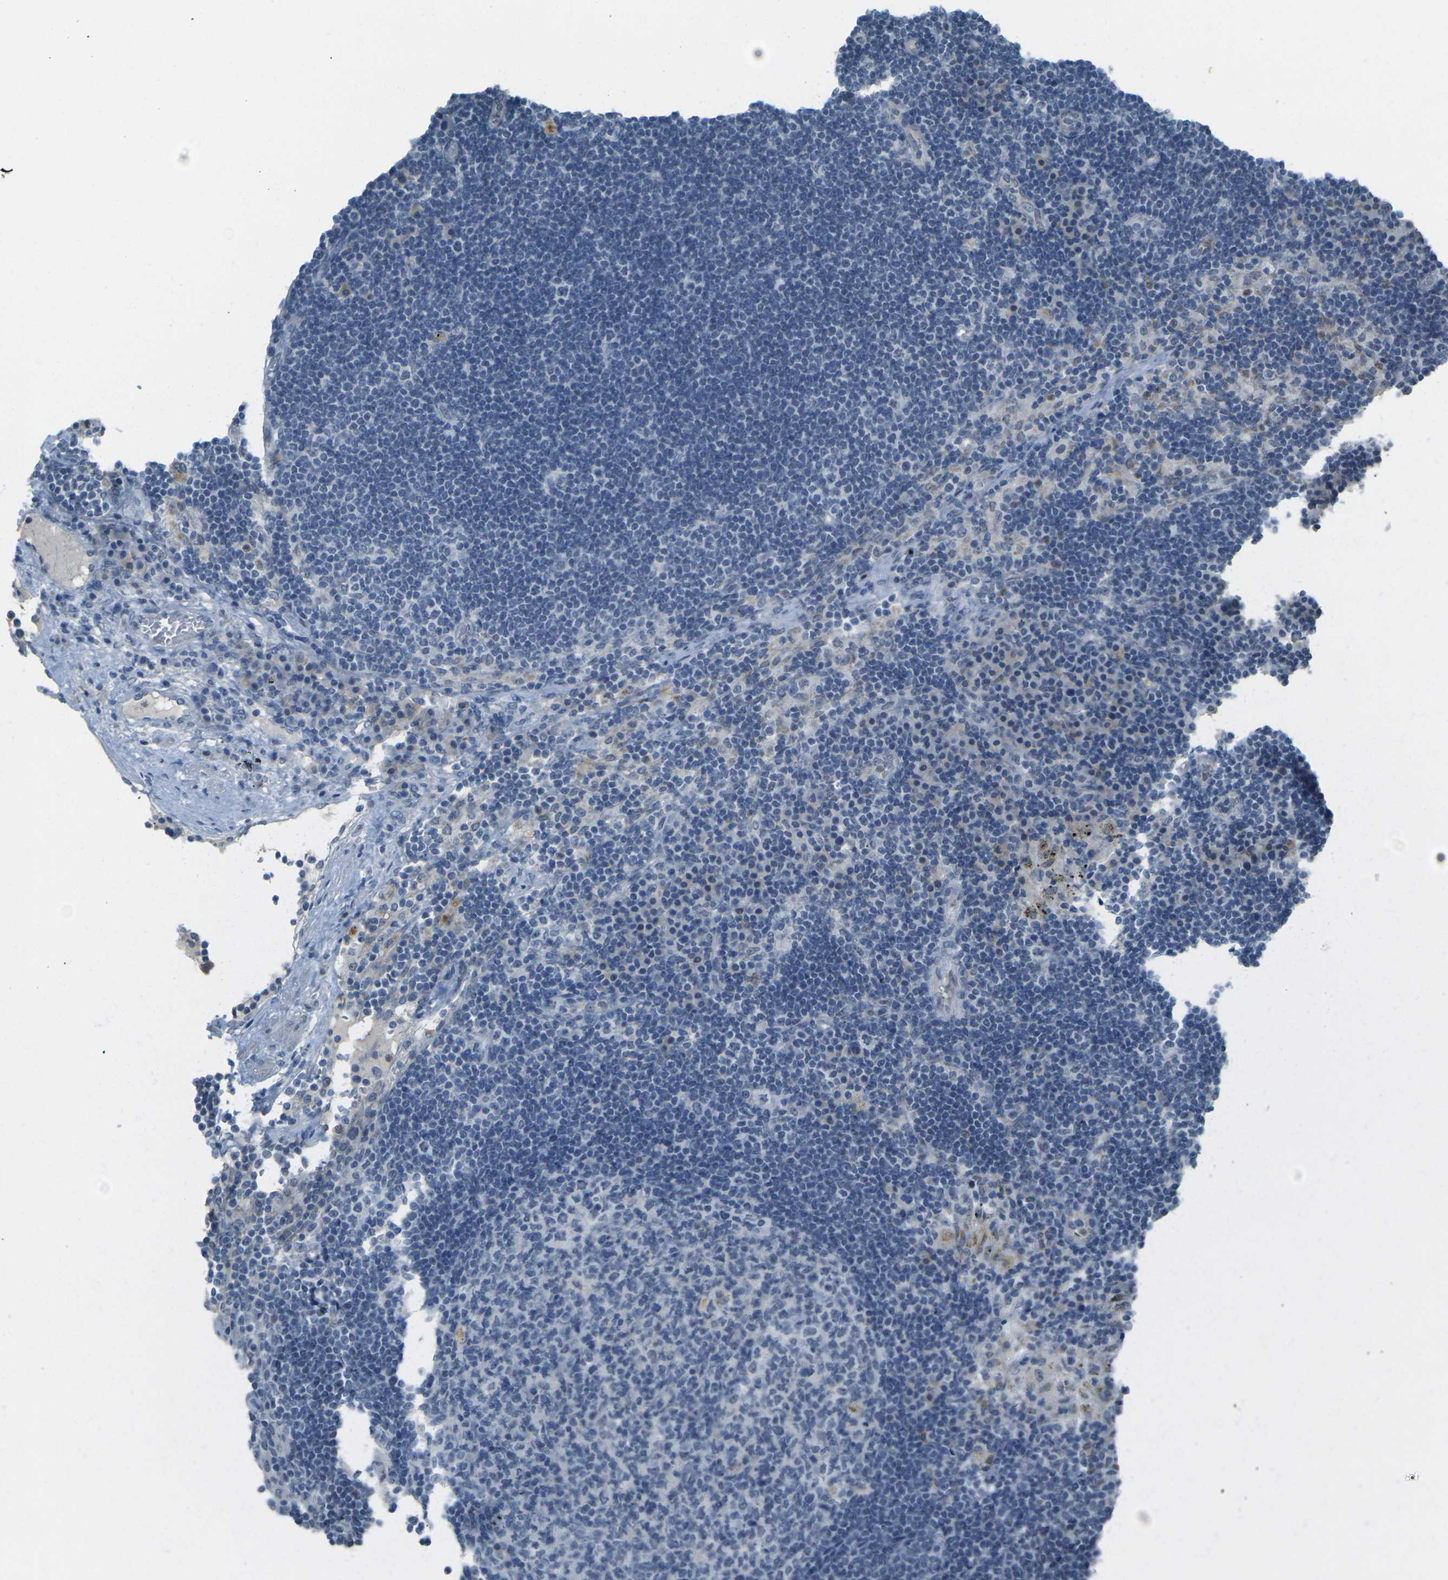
{"staining": {"intensity": "negative", "quantity": "none", "location": "none"}, "tissue": "lymph node", "cell_type": "Germinal center cells", "image_type": "normal", "snomed": [{"axis": "morphology", "description": "Normal tissue, NOS"}, {"axis": "morphology", "description": "Squamous cell carcinoma, metastatic, NOS"}, {"axis": "topography", "description": "Lymph node"}], "caption": "DAB immunohistochemical staining of benign lymph node reveals no significant expression in germinal center cells. Brightfield microscopy of immunohistochemistry stained with DAB (3,3'-diaminobenzidine) (brown) and hematoxylin (blue), captured at high magnification.", "gene": "SPTBN2", "patient": {"sex": "female", "age": 53}}